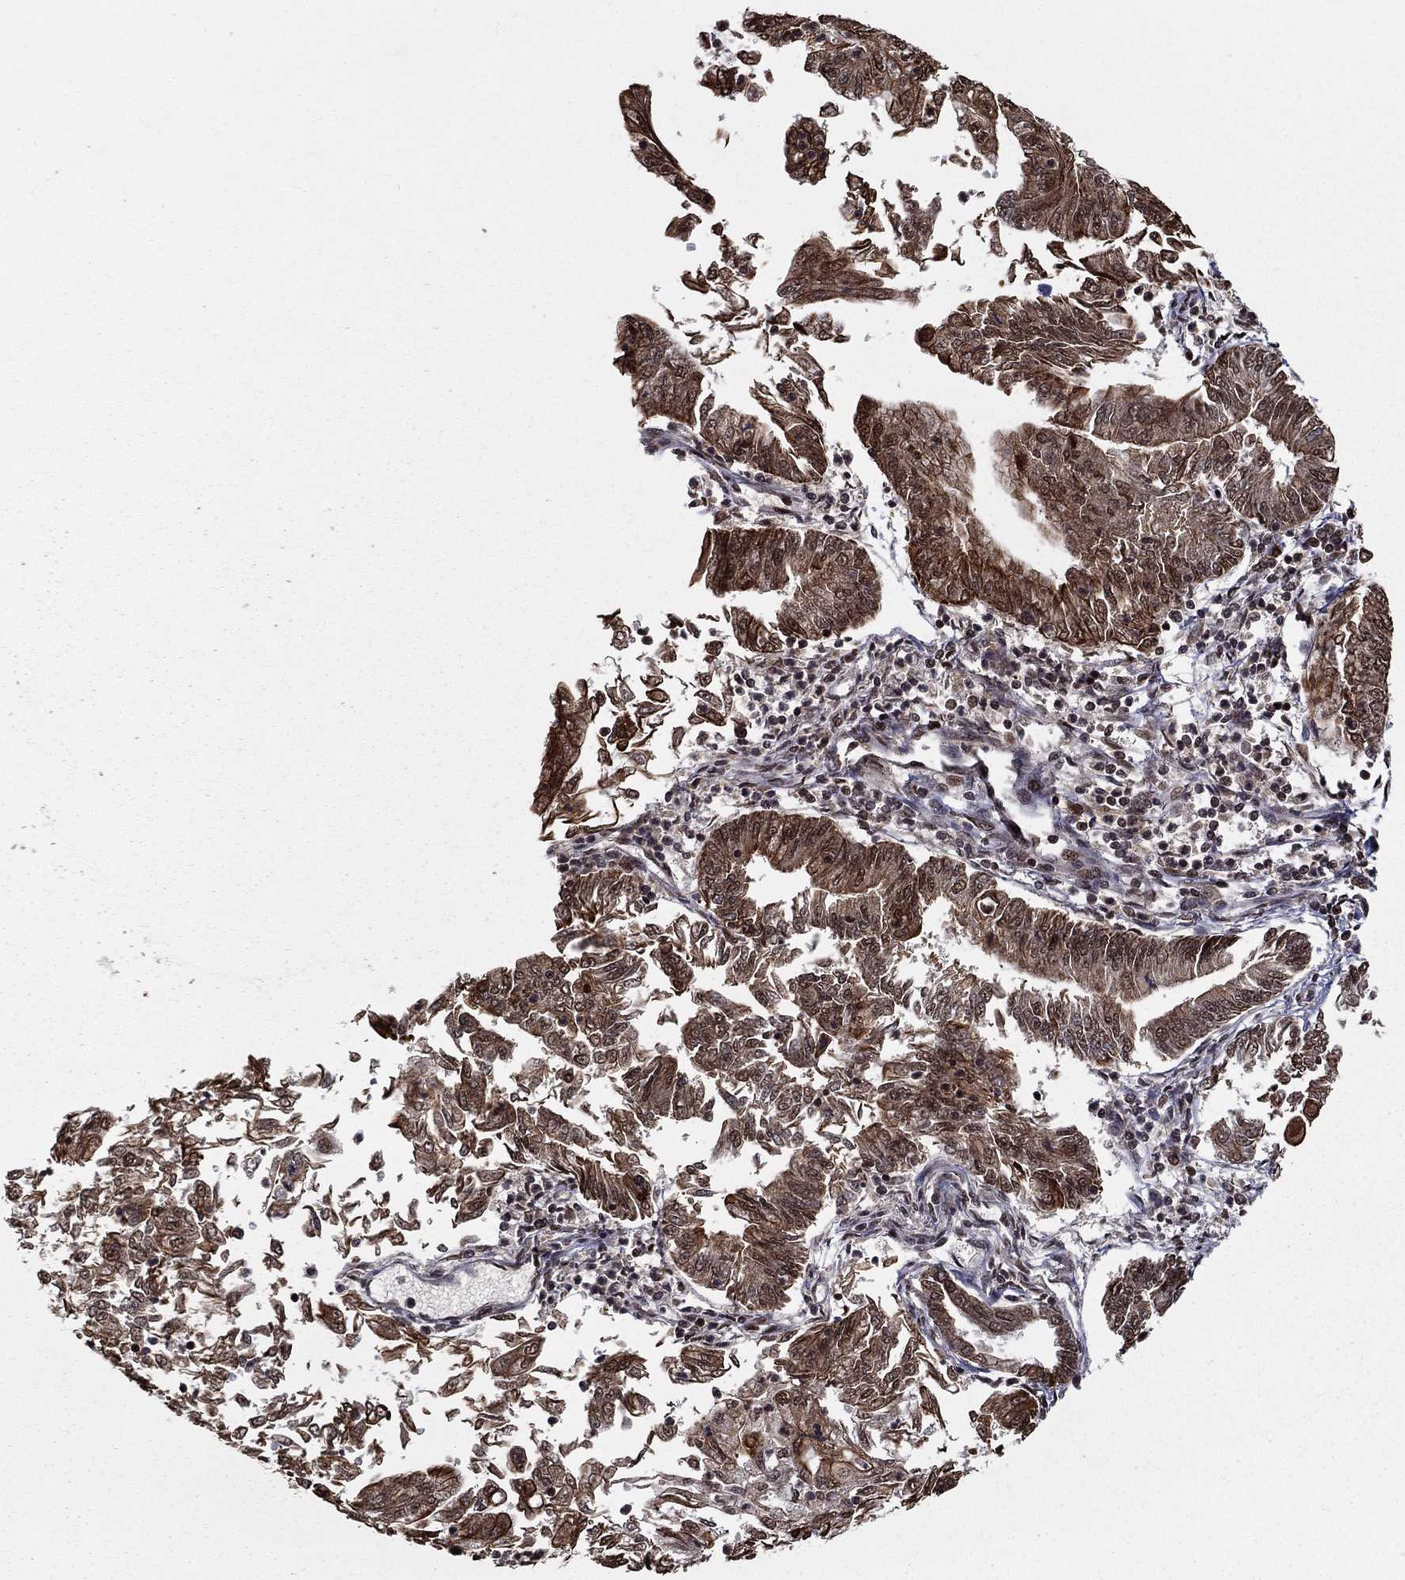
{"staining": {"intensity": "moderate", "quantity": "25%-75%", "location": "cytoplasmic/membranous"}, "tissue": "endometrial cancer", "cell_type": "Tumor cells", "image_type": "cancer", "snomed": [{"axis": "morphology", "description": "Adenocarcinoma, NOS"}, {"axis": "topography", "description": "Endometrium"}], "caption": "Immunohistochemistry (IHC) image of human endometrial adenocarcinoma stained for a protein (brown), which demonstrates medium levels of moderate cytoplasmic/membranous positivity in approximately 25%-75% of tumor cells.", "gene": "CDCA7L", "patient": {"sex": "female", "age": 55}}